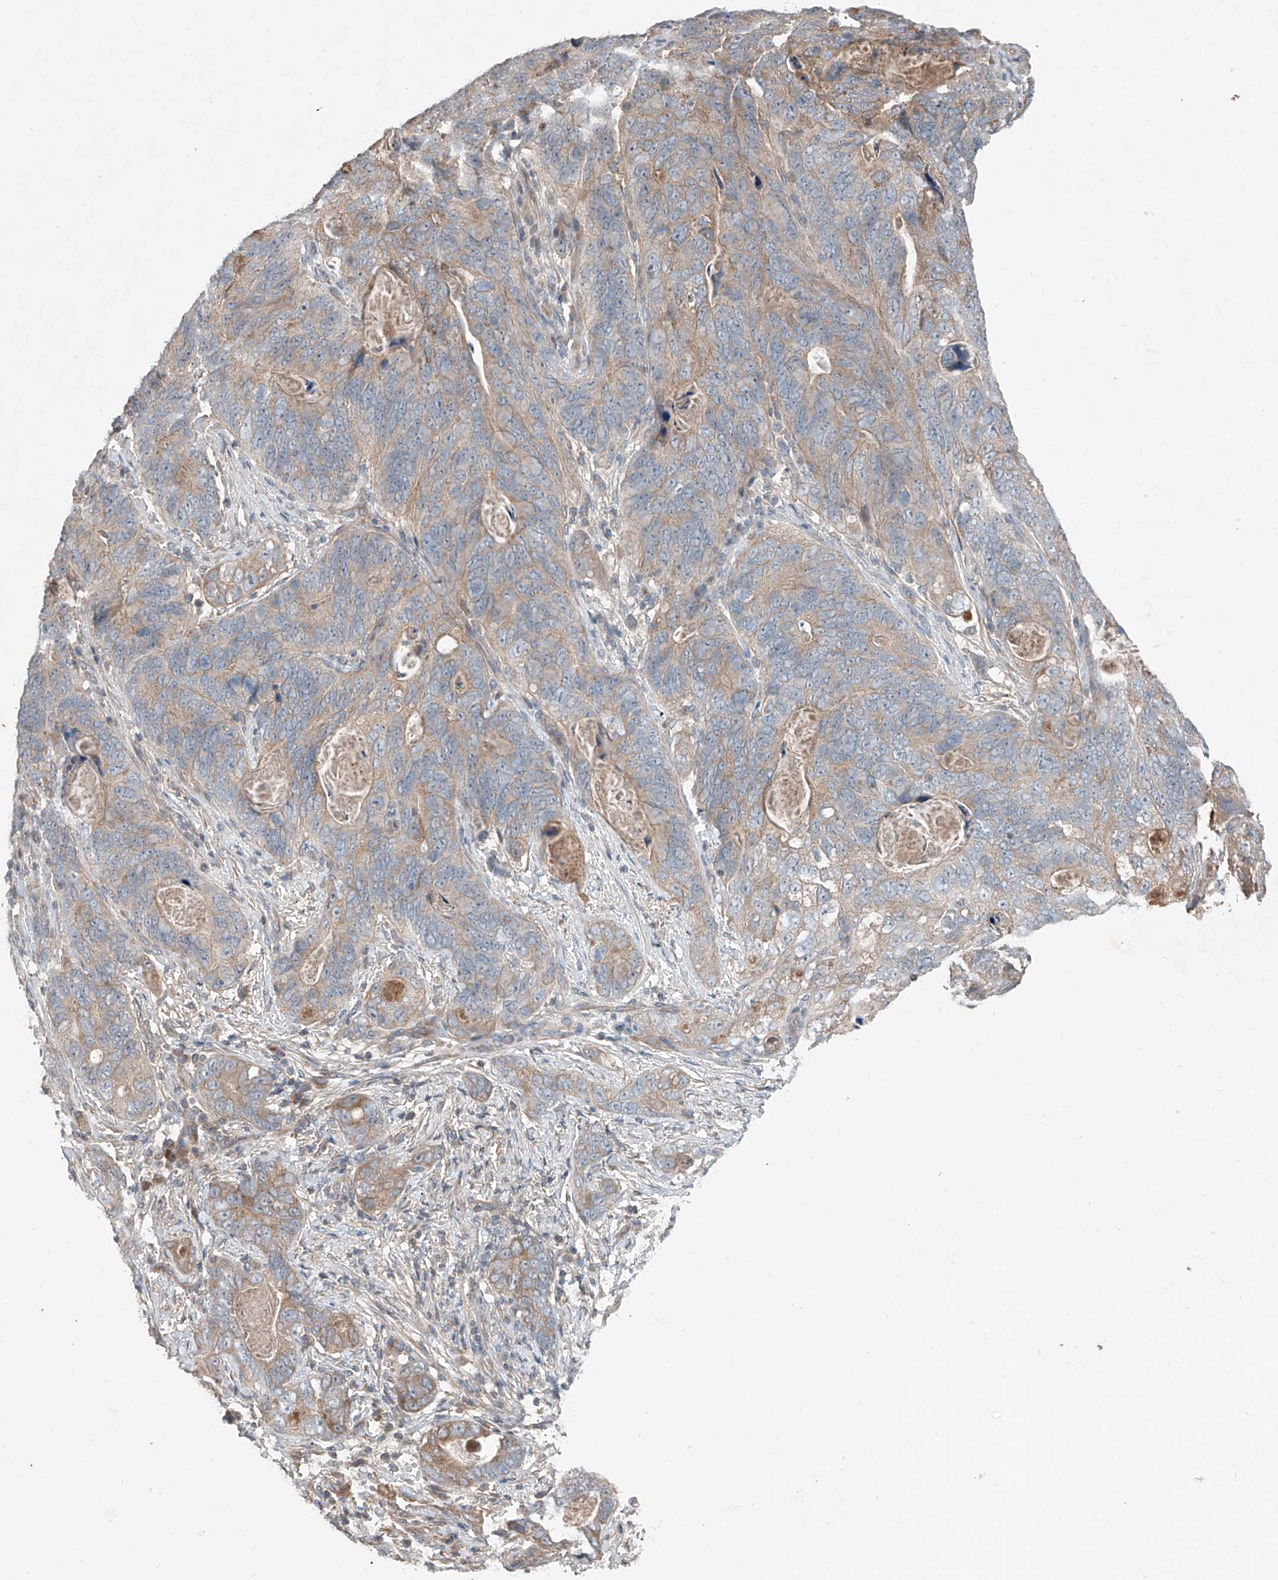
{"staining": {"intensity": "weak", "quantity": ">75%", "location": "cytoplasmic/membranous"}, "tissue": "stomach cancer", "cell_type": "Tumor cells", "image_type": "cancer", "snomed": [{"axis": "morphology", "description": "Normal tissue, NOS"}, {"axis": "morphology", "description": "Adenocarcinoma, NOS"}, {"axis": "topography", "description": "Stomach"}], "caption": "A brown stain labels weak cytoplasmic/membranous expression of a protein in human stomach cancer (adenocarcinoma) tumor cells.", "gene": "ADAM23", "patient": {"sex": "female", "age": 89}}